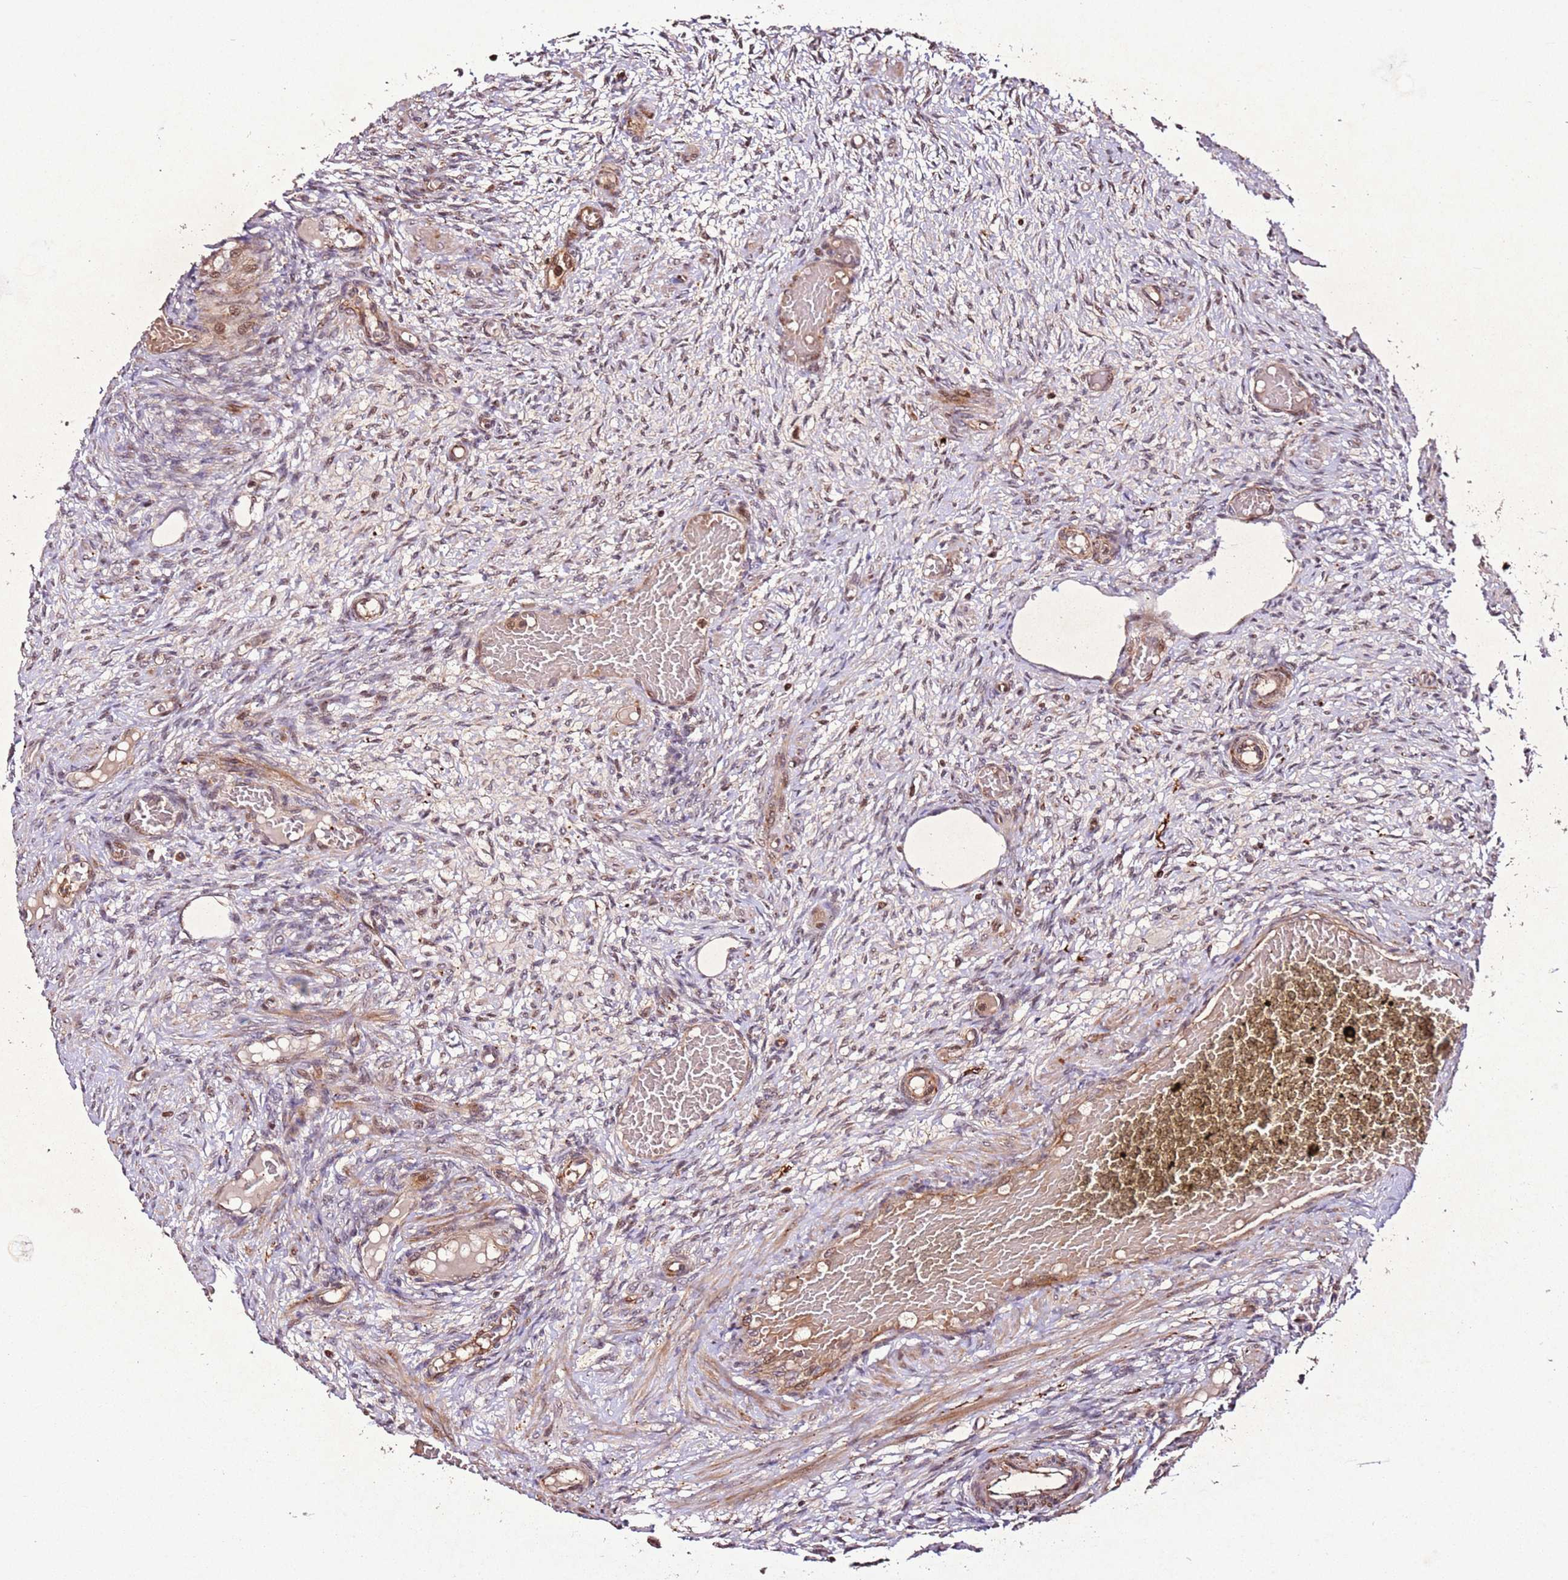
{"staining": {"intensity": "weak", "quantity": "<25%", "location": "cytoplasmic/membranous"}, "tissue": "ovary", "cell_type": "Ovarian stroma cells", "image_type": "normal", "snomed": [{"axis": "morphology", "description": "Normal tissue, NOS"}, {"axis": "topography", "description": "Ovary"}], "caption": "Immunohistochemistry (IHC) image of unremarkable human ovary stained for a protein (brown), which displays no positivity in ovarian stroma cells.", "gene": "PTMA", "patient": {"sex": "female", "age": 27}}